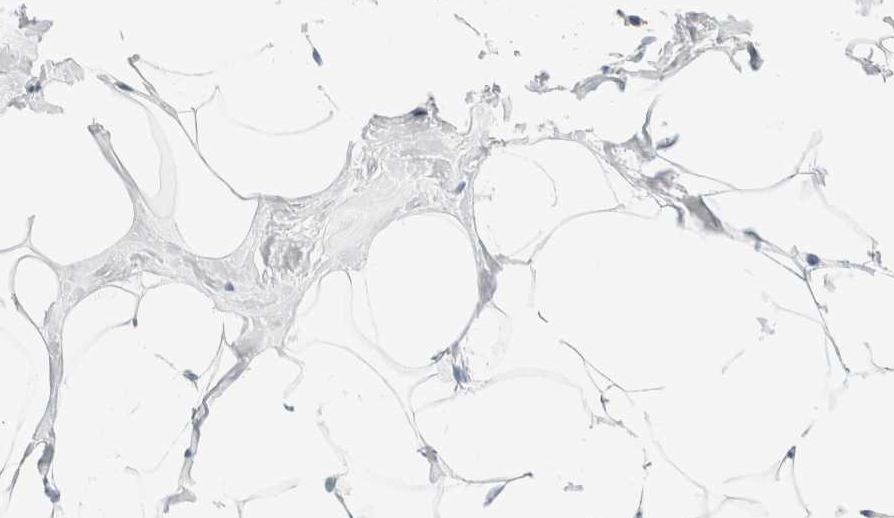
{"staining": {"intensity": "negative", "quantity": "none", "location": "none"}, "tissue": "adipose tissue", "cell_type": "Adipocytes", "image_type": "normal", "snomed": [{"axis": "morphology", "description": "Normal tissue, NOS"}, {"axis": "morphology", "description": "Fibrosis, NOS"}, {"axis": "topography", "description": "Breast"}, {"axis": "topography", "description": "Adipose tissue"}], "caption": "Immunohistochemical staining of unremarkable adipose tissue shows no significant staining in adipocytes.", "gene": "RTN4", "patient": {"sex": "female", "age": 39}}